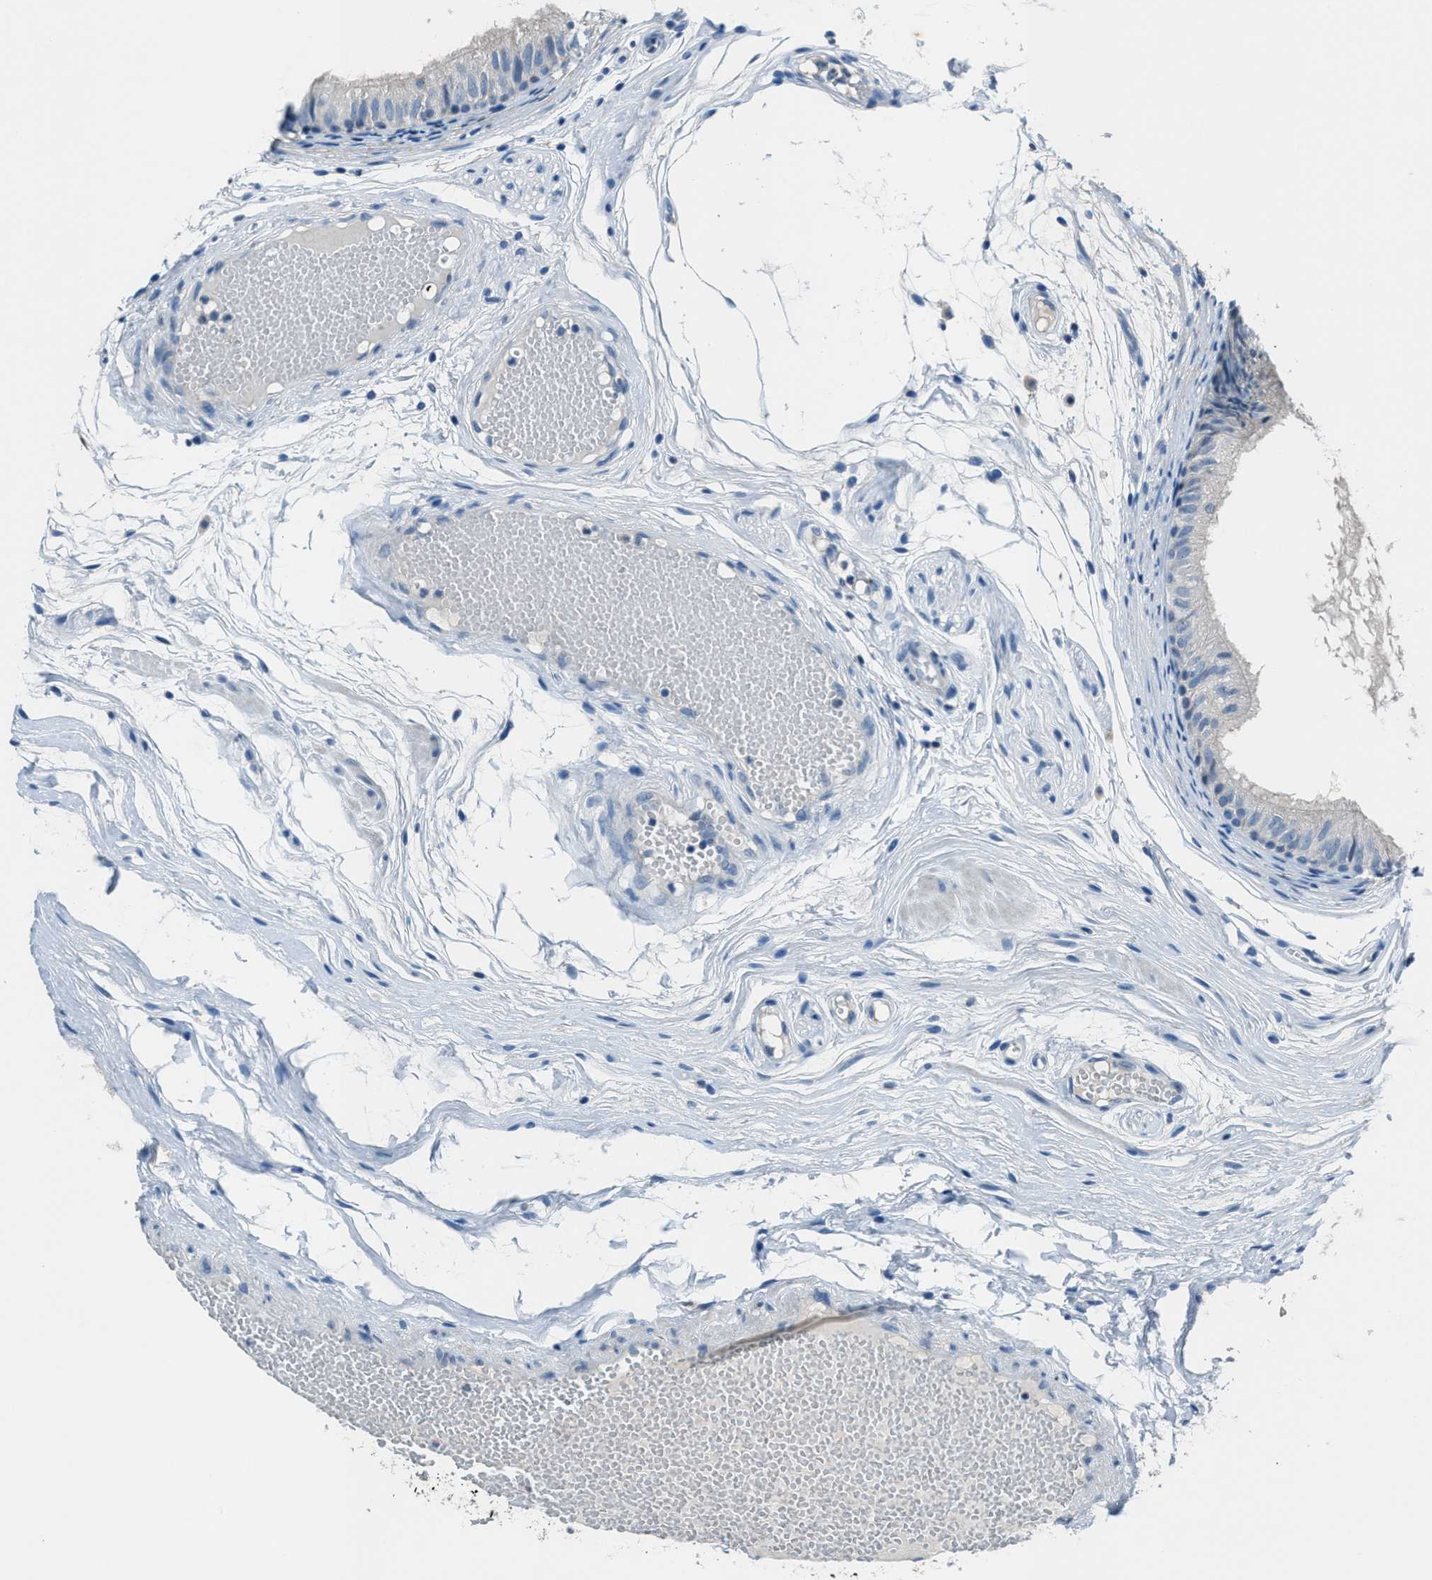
{"staining": {"intensity": "moderate", "quantity": "<25%", "location": "cytoplasmic/membranous"}, "tissue": "epididymis", "cell_type": "Glandular cells", "image_type": "normal", "snomed": [{"axis": "morphology", "description": "Normal tissue, NOS"}, {"axis": "morphology", "description": "Atrophy, NOS"}, {"axis": "topography", "description": "Testis"}, {"axis": "topography", "description": "Epididymis"}], "caption": "Immunohistochemistry of unremarkable human epididymis displays low levels of moderate cytoplasmic/membranous positivity in approximately <25% of glandular cells.", "gene": "ADAM2", "patient": {"sex": "male", "age": 18}}